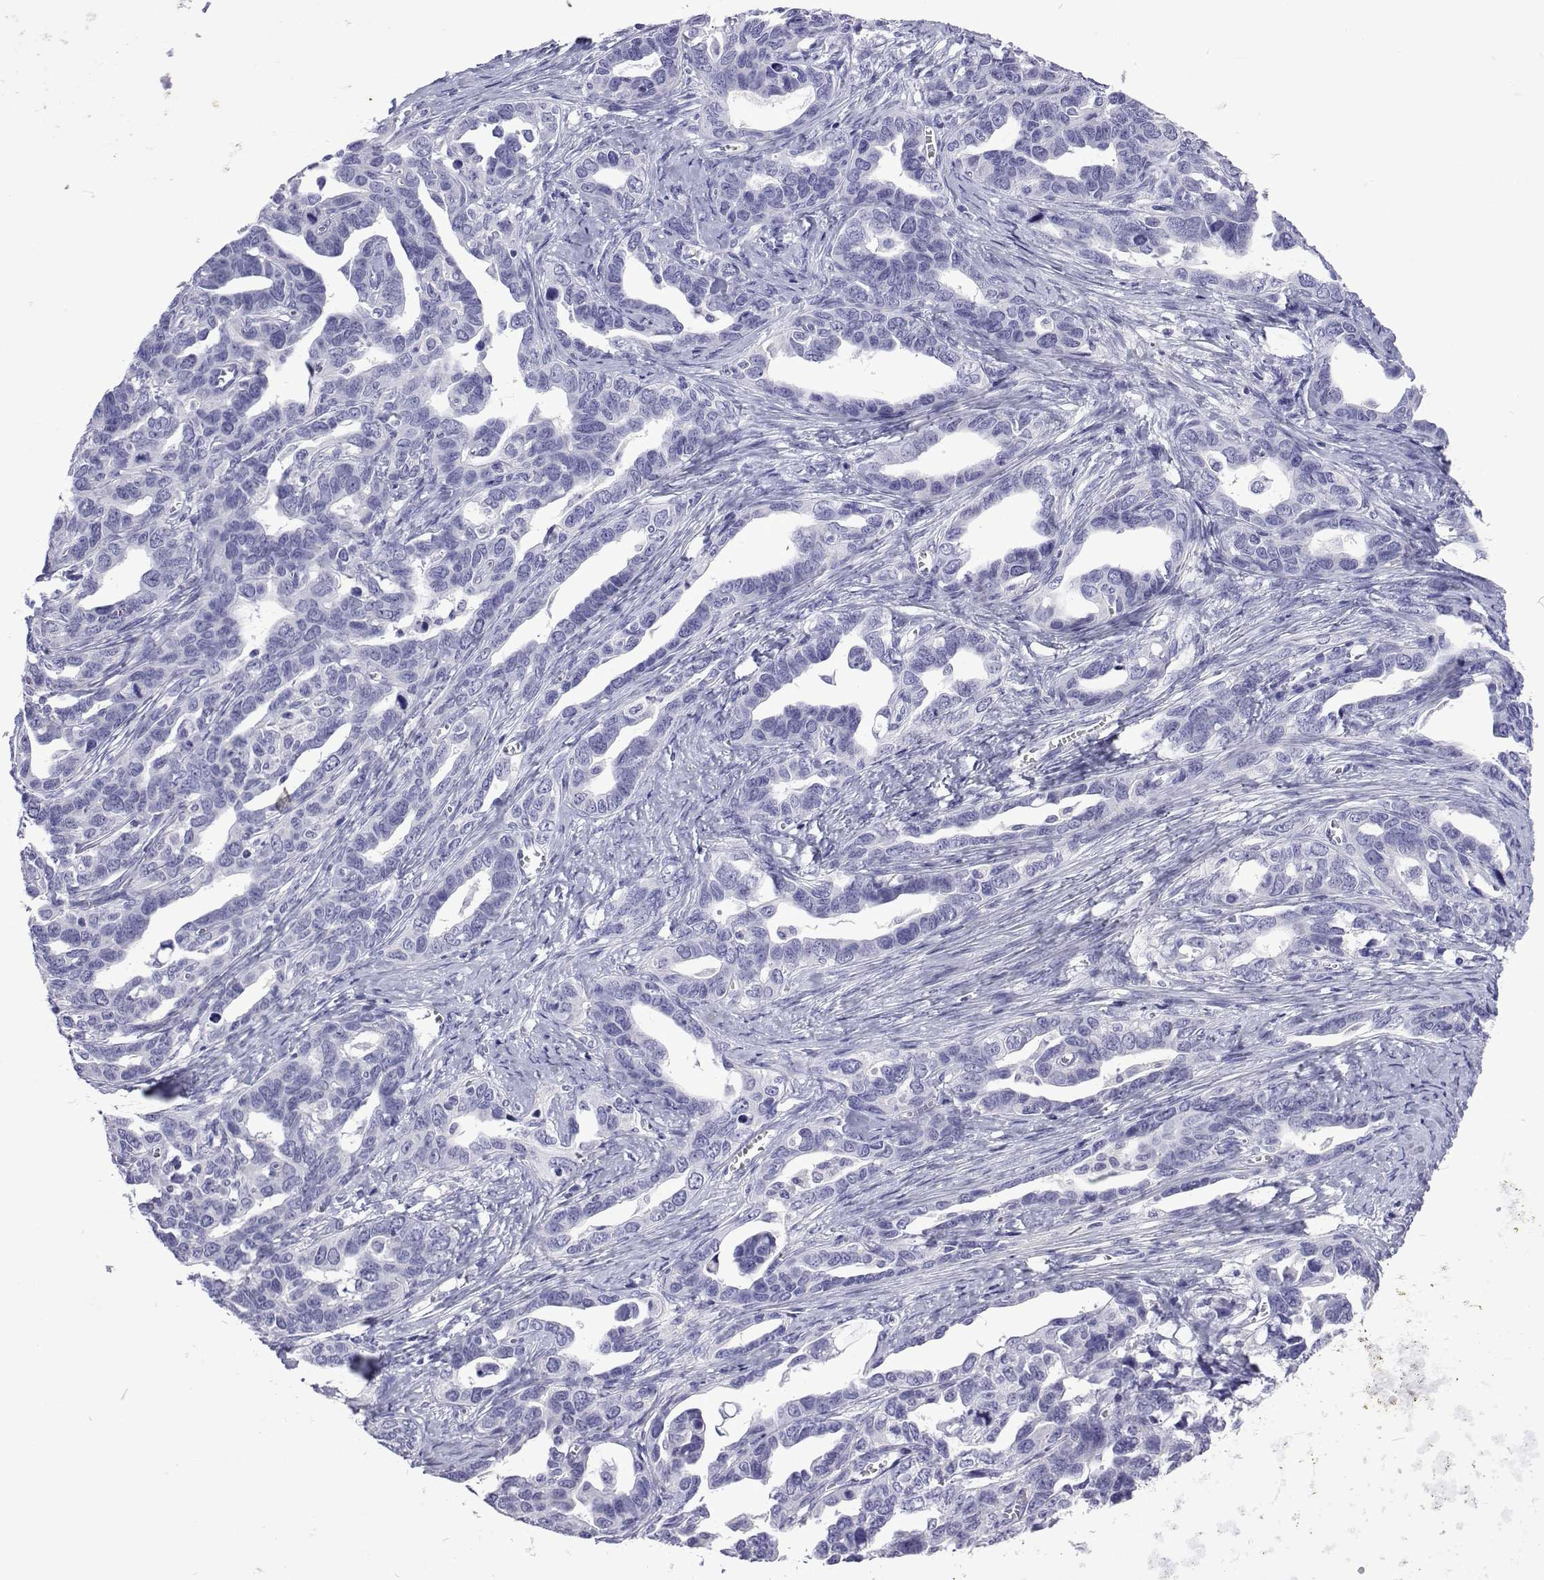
{"staining": {"intensity": "negative", "quantity": "none", "location": "none"}, "tissue": "ovarian cancer", "cell_type": "Tumor cells", "image_type": "cancer", "snomed": [{"axis": "morphology", "description": "Cystadenocarcinoma, serous, NOS"}, {"axis": "topography", "description": "Ovary"}], "caption": "The IHC histopathology image has no significant positivity in tumor cells of ovarian serous cystadenocarcinoma tissue.", "gene": "UMODL1", "patient": {"sex": "female", "age": 69}}